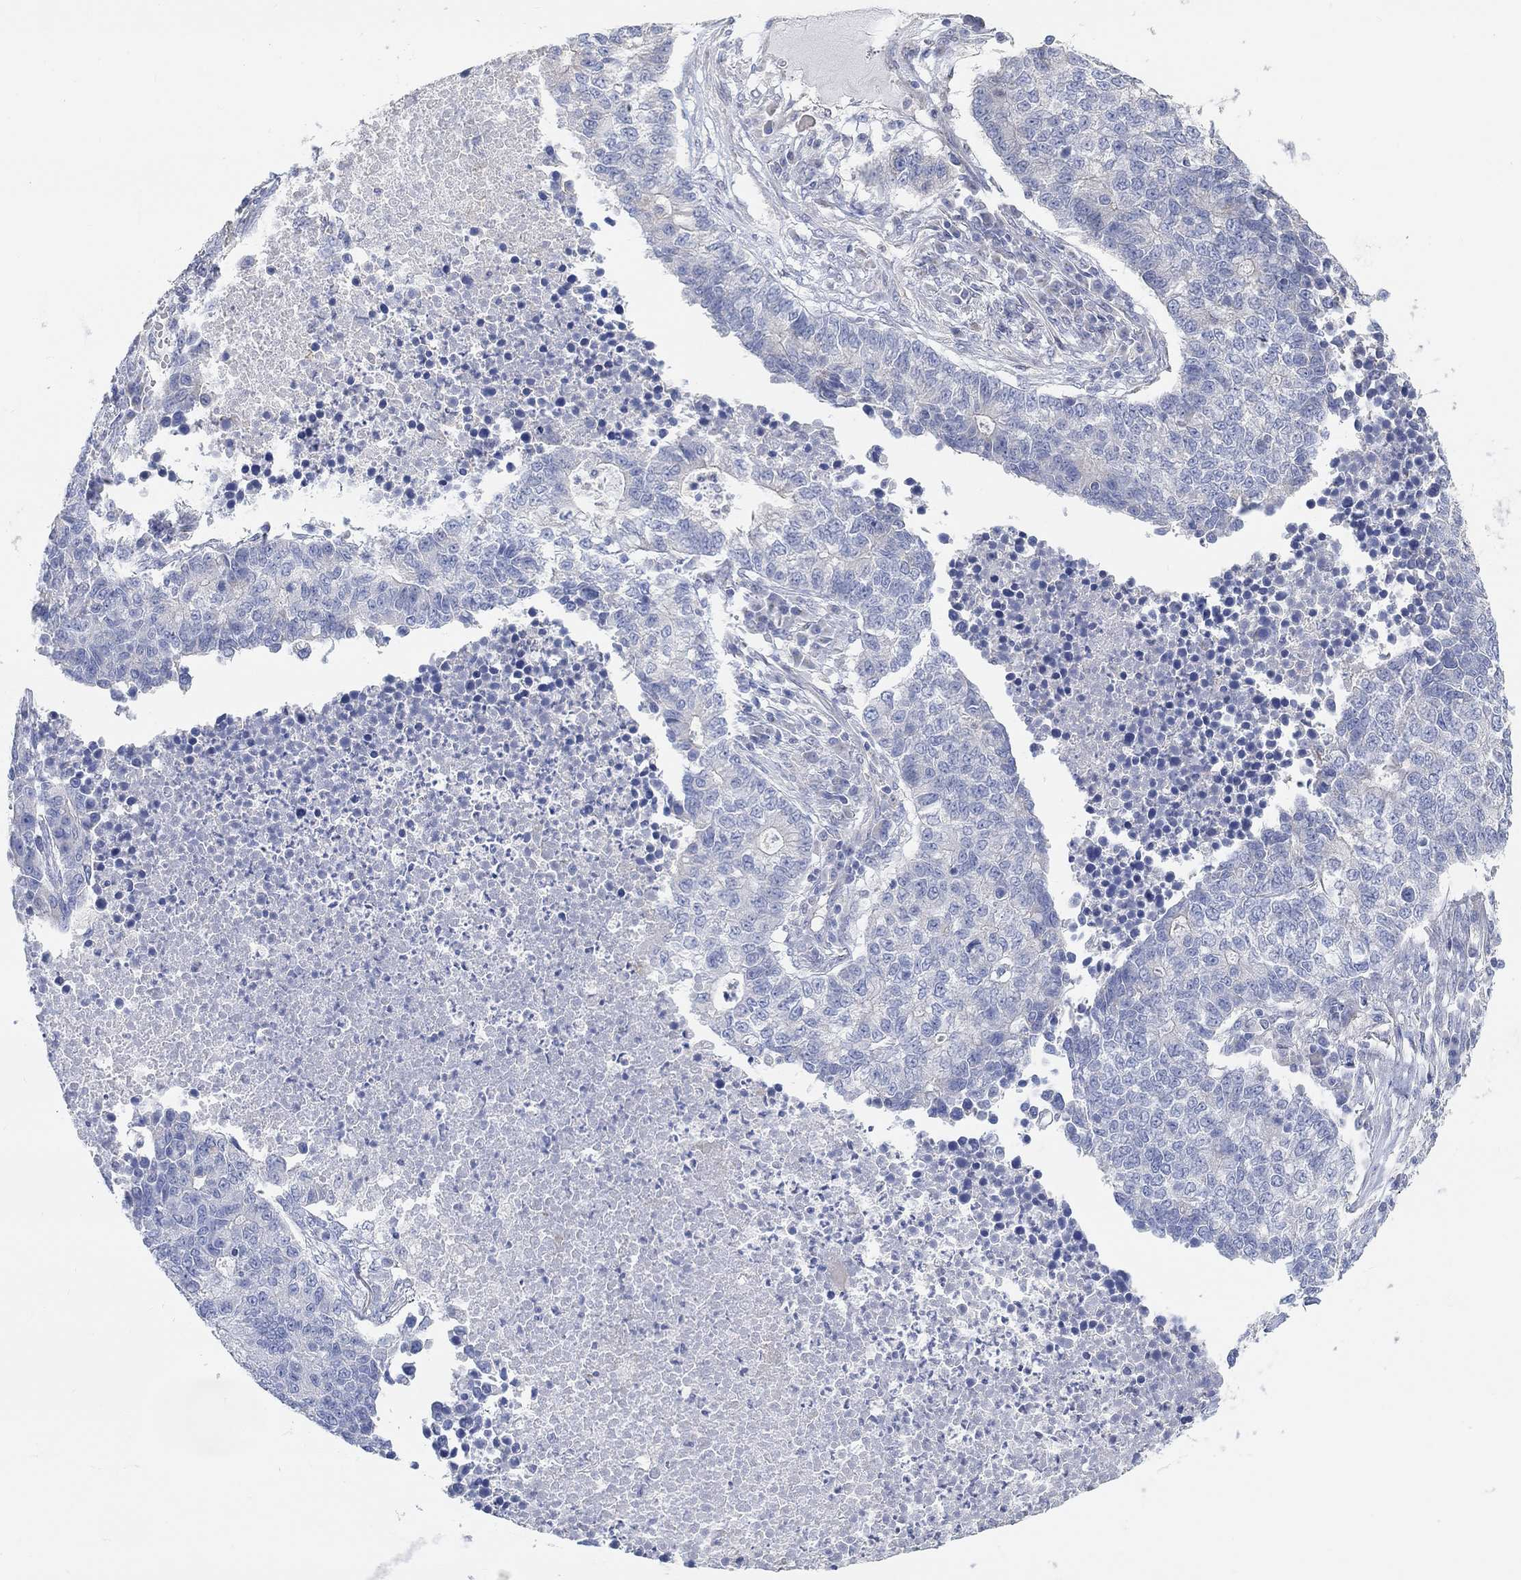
{"staining": {"intensity": "negative", "quantity": "none", "location": "none"}, "tissue": "lung cancer", "cell_type": "Tumor cells", "image_type": "cancer", "snomed": [{"axis": "morphology", "description": "Adenocarcinoma, NOS"}, {"axis": "topography", "description": "Lung"}], "caption": "Photomicrograph shows no protein expression in tumor cells of lung cancer tissue.", "gene": "NLRP14", "patient": {"sex": "male", "age": 57}}